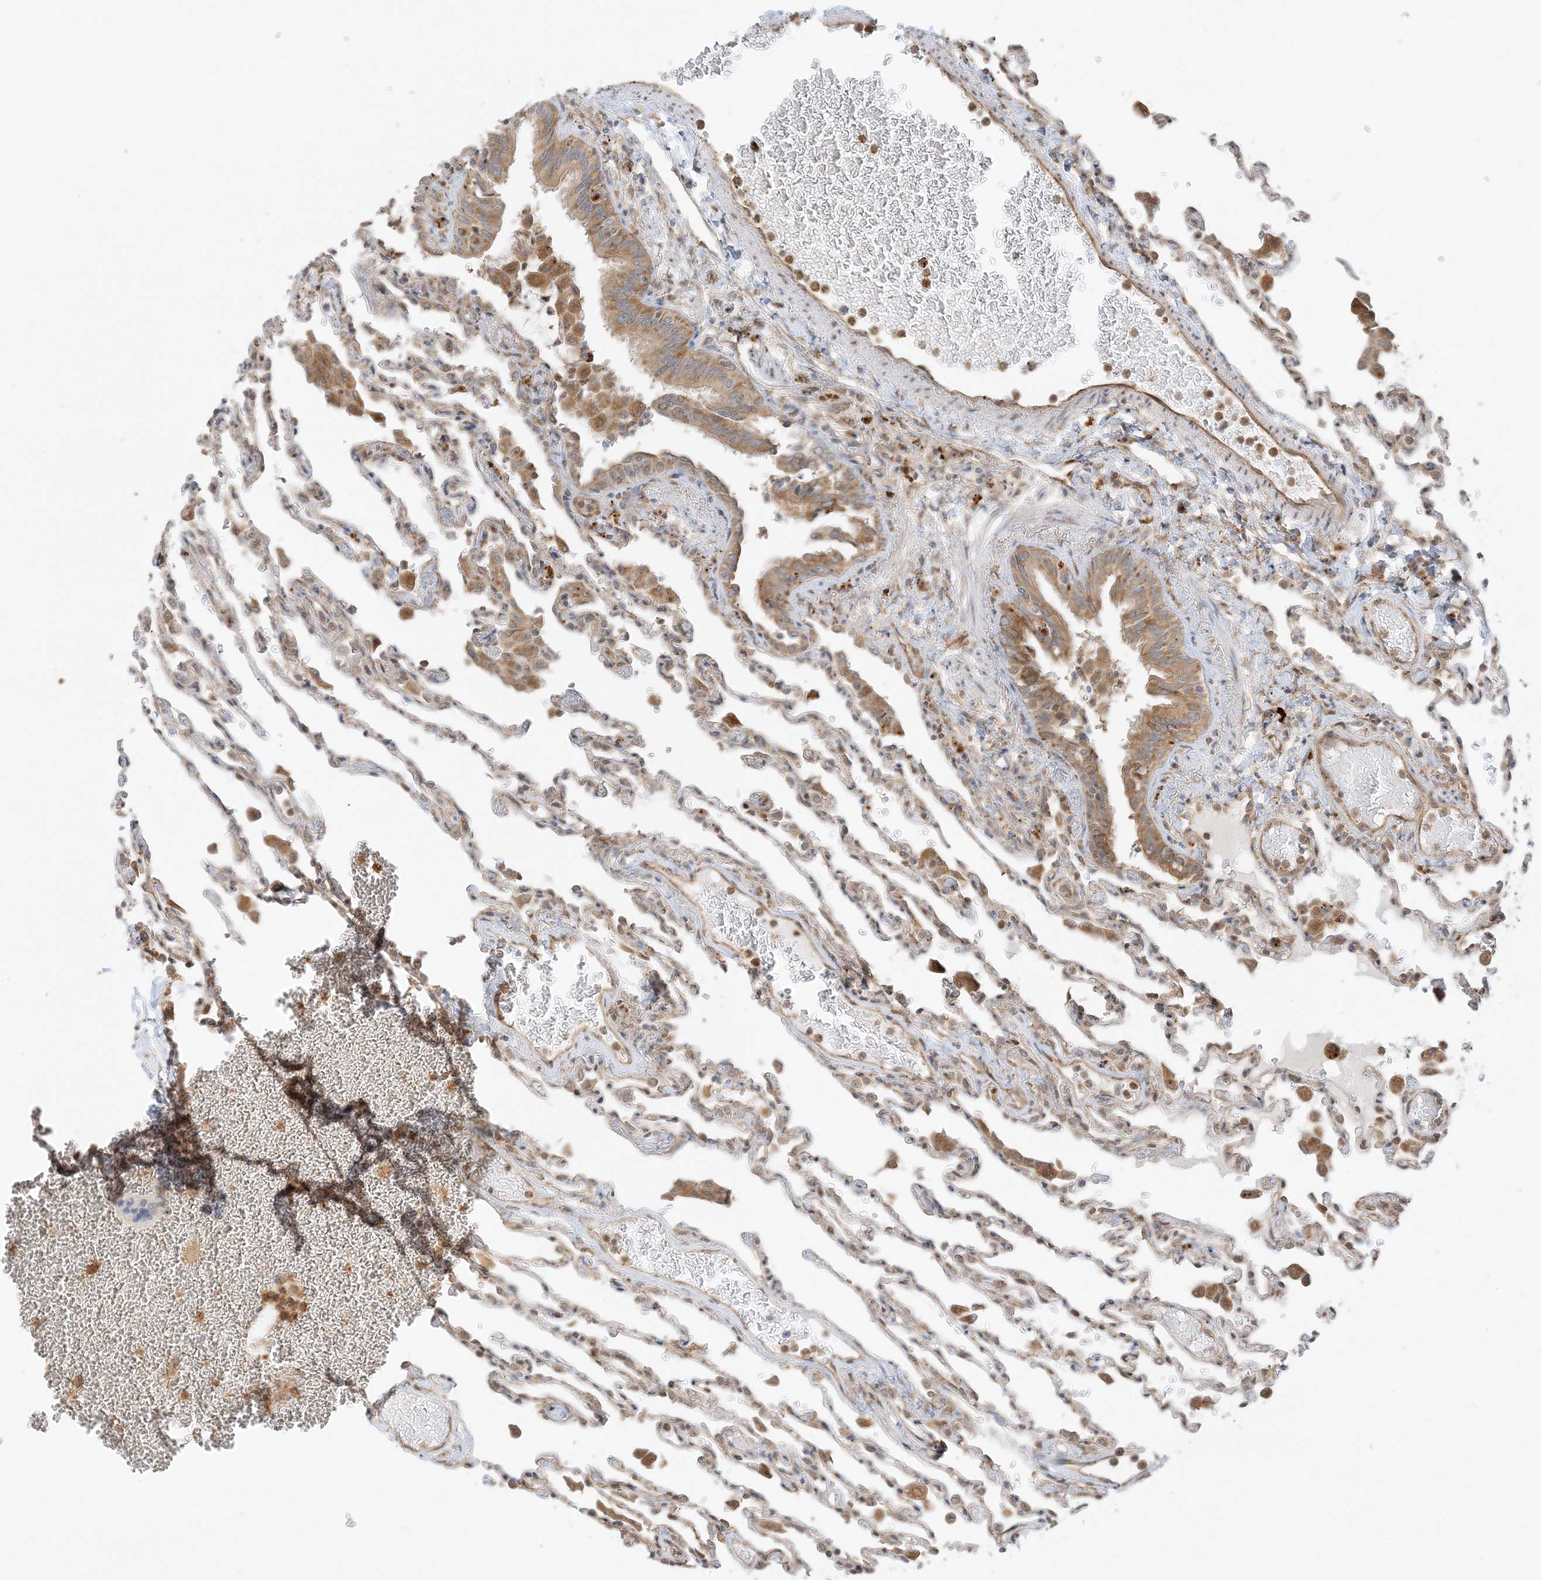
{"staining": {"intensity": "moderate", "quantity": "<25%", "location": "cytoplasmic/membranous"}, "tissue": "lung", "cell_type": "Alveolar cells", "image_type": "normal", "snomed": [{"axis": "morphology", "description": "Normal tissue, NOS"}, {"axis": "topography", "description": "Bronchus"}, {"axis": "topography", "description": "Lung"}], "caption": "Protein expression analysis of benign human lung reveals moderate cytoplasmic/membranous expression in about <25% of alveolar cells.", "gene": "UBAP2L", "patient": {"sex": "female", "age": 49}}